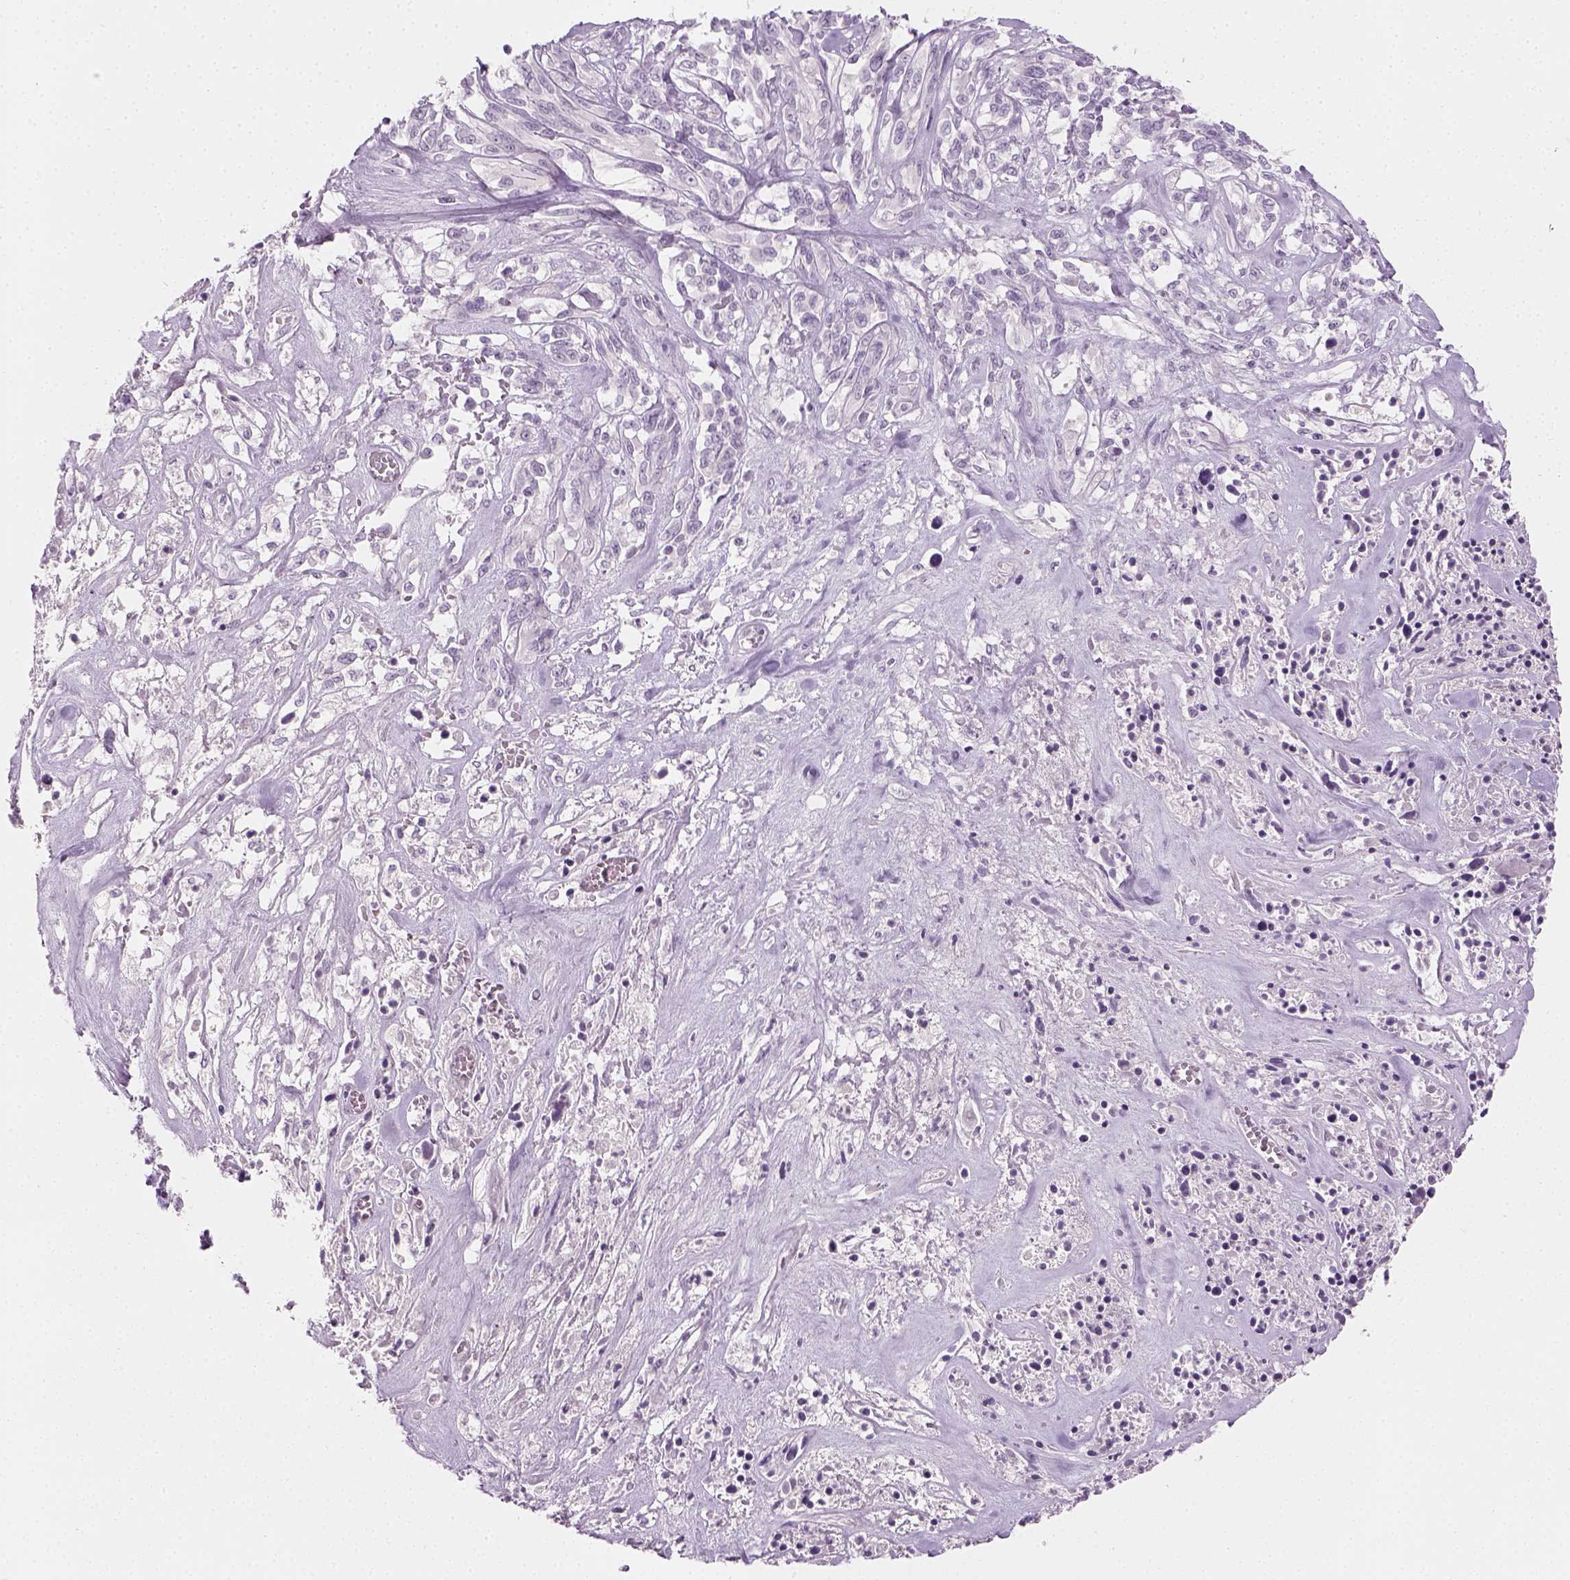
{"staining": {"intensity": "negative", "quantity": "none", "location": "none"}, "tissue": "melanoma", "cell_type": "Tumor cells", "image_type": "cancer", "snomed": [{"axis": "morphology", "description": "Malignant melanoma, NOS"}, {"axis": "topography", "description": "Skin"}], "caption": "IHC of malignant melanoma demonstrates no positivity in tumor cells.", "gene": "TH", "patient": {"sex": "female", "age": 91}}